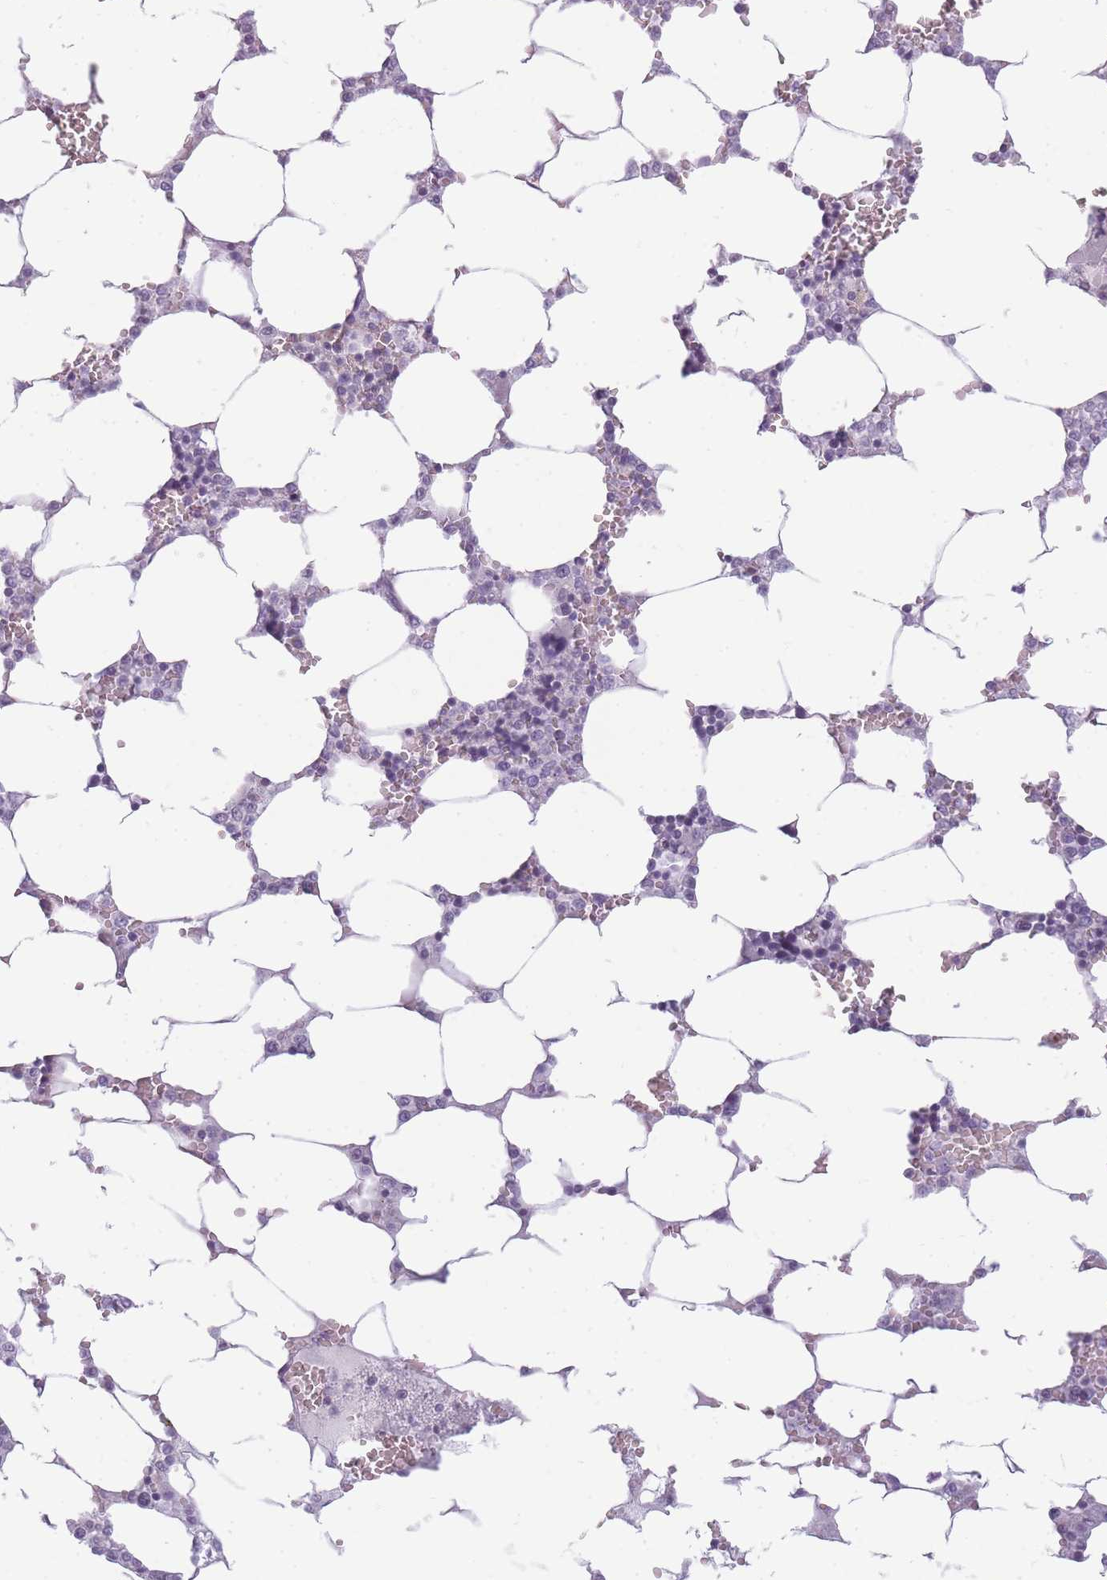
{"staining": {"intensity": "negative", "quantity": "none", "location": "none"}, "tissue": "bone marrow", "cell_type": "Hematopoietic cells", "image_type": "normal", "snomed": [{"axis": "morphology", "description": "Normal tissue, NOS"}, {"axis": "topography", "description": "Bone marrow"}], "caption": "Immunohistochemical staining of normal bone marrow demonstrates no significant positivity in hematopoietic cells.", "gene": "GGT1", "patient": {"sex": "male", "age": 64}}